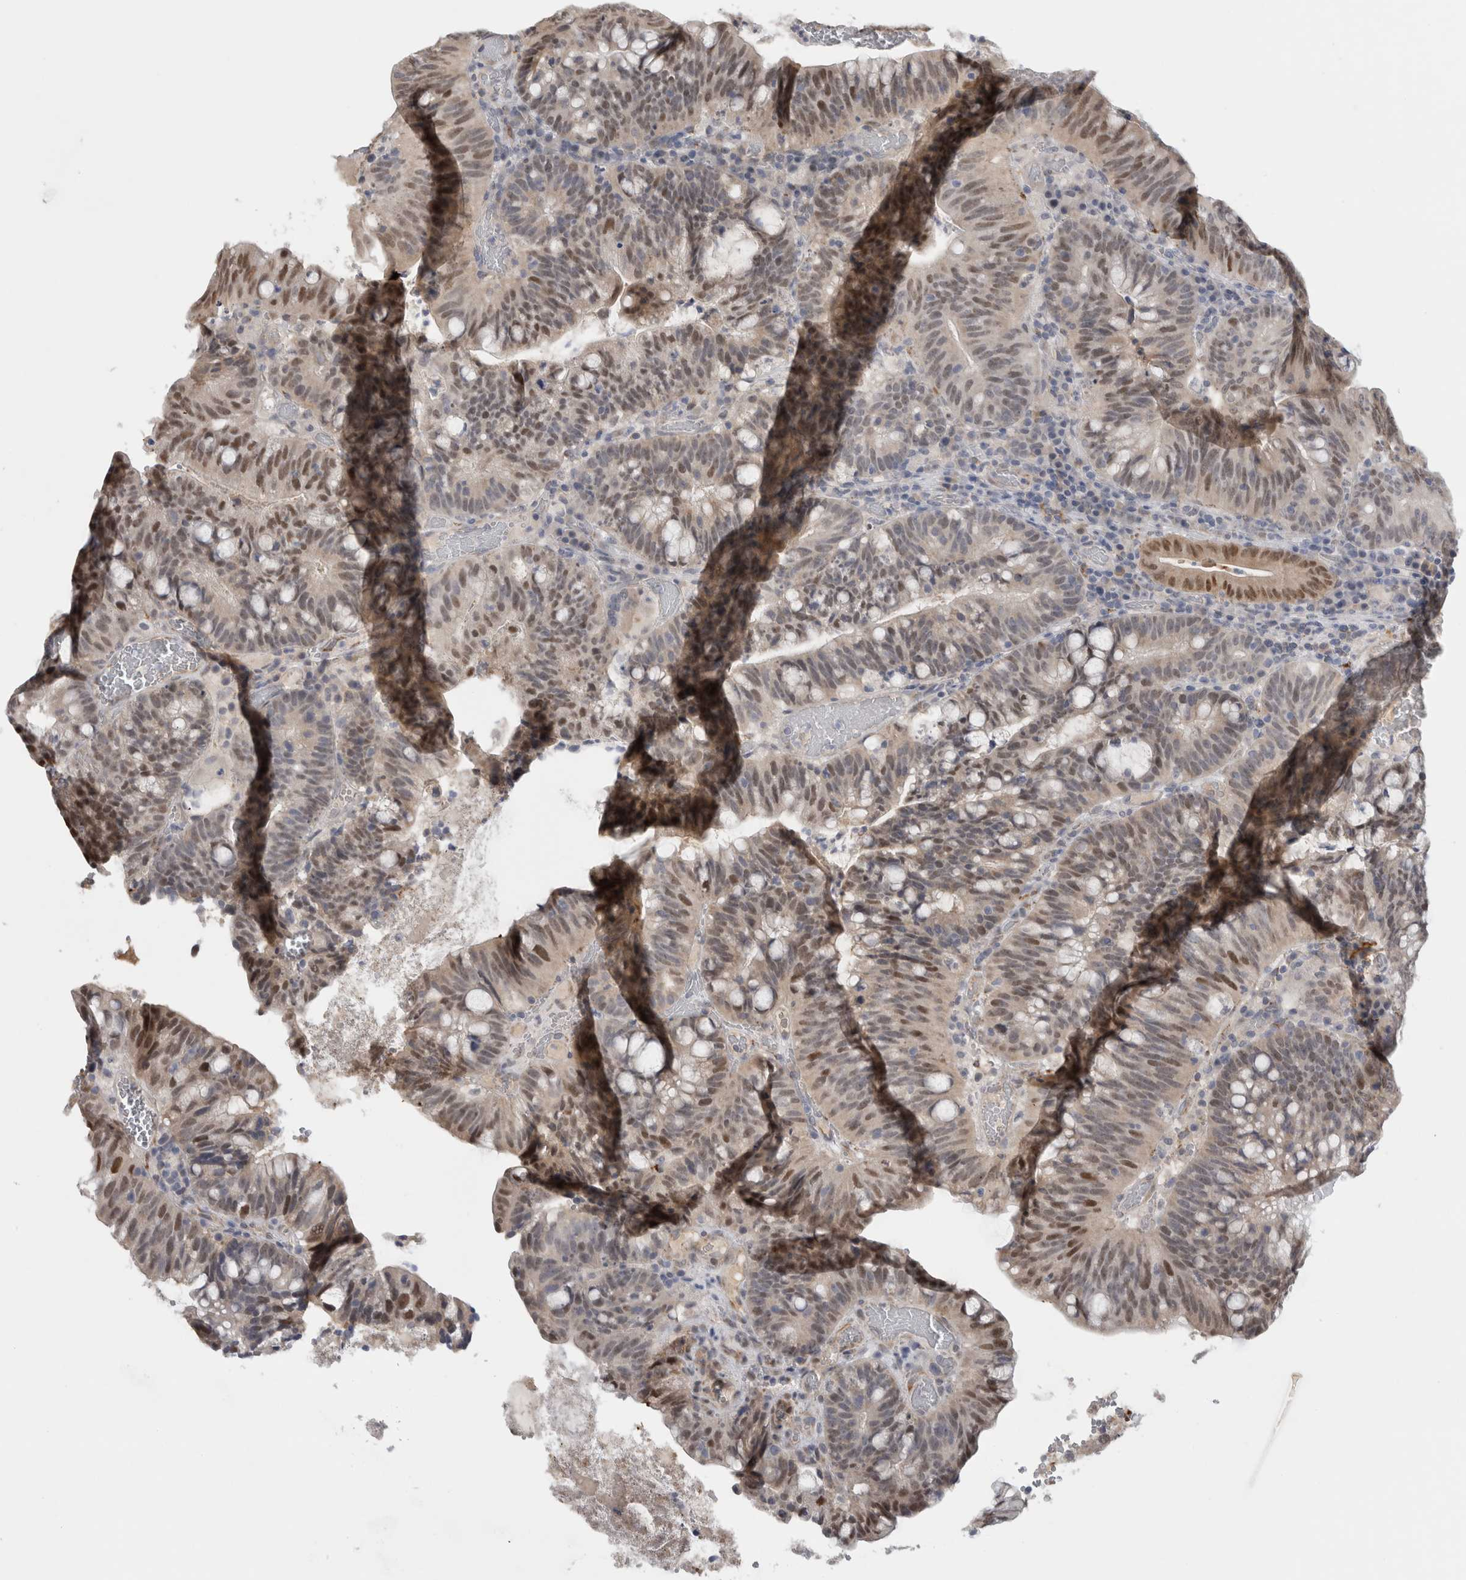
{"staining": {"intensity": "moderate", "quantity": ">75%", "location": "nuclear"}, "tissue": "colorectal cancer", "cell_type": "Tumor cells", "image_type": "cancer", "snomed": [{"axis": "morphology", "description": "Adenocarcinoma, NOS"}, {"axis": "topography", "description": "Colon"}], "caption": "Protein expression analysis of human colorectal adenocarcinoma reveals moderate nuclear expression in about >75% of tumor cells.", "gene": "DYRK2", "patient": {"sex": "female", "age": 66}}